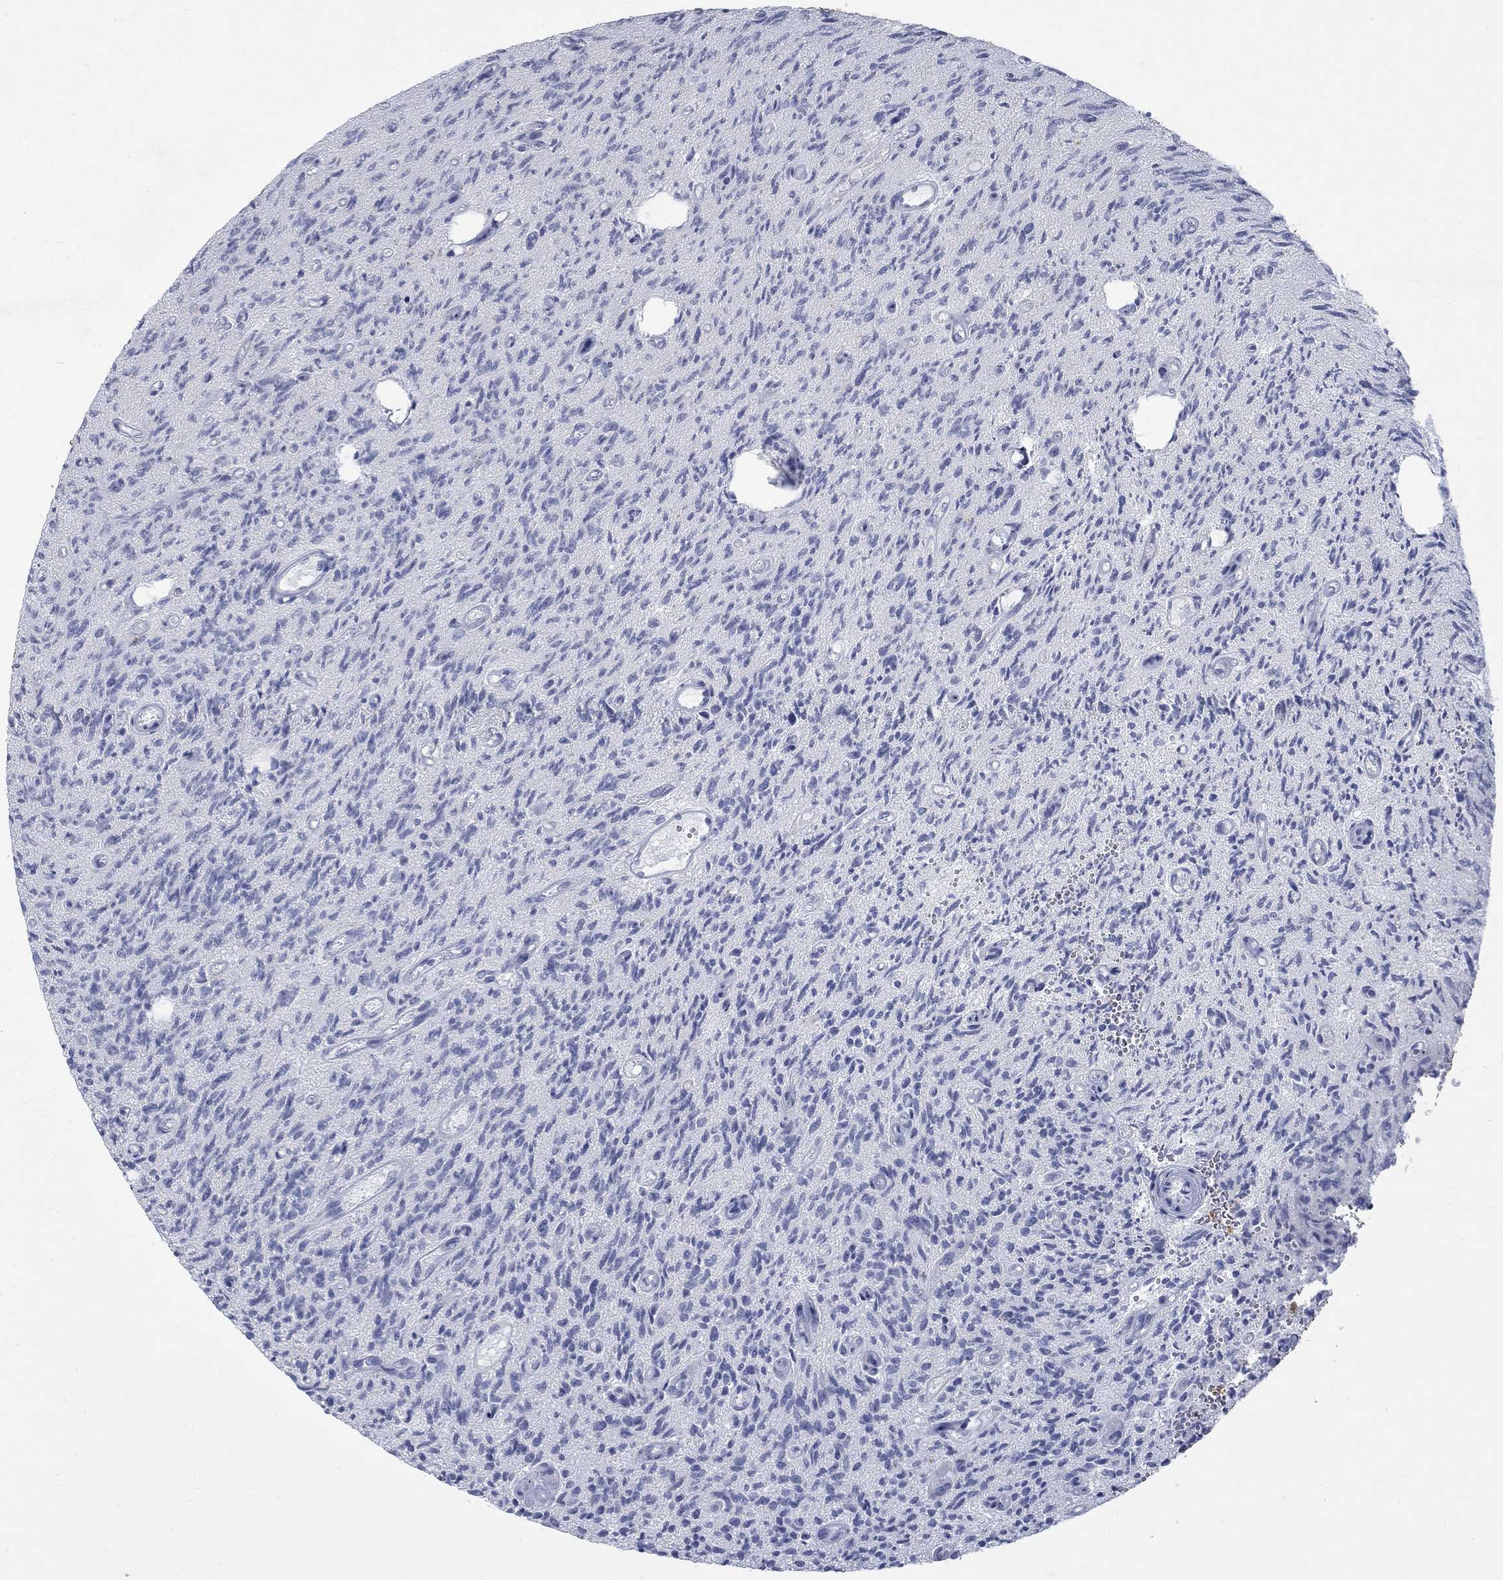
{"staining": {"intensity": "negative", "quantity": "none", "location": "none"}, "tissue": "glioma", "cell_type": "Tumor cells", "image_type": "cancer", "snomed": [{"axis": "morphology", "description": "Glioma, malignant, High grade"}, {"axis": "topography", "description": "Brain"}], "caption": "The IHC photomicrograph has no significant expression in tumor cells of glioma tissue.", "gene": "RFTN2", "patient": {"sex": "male", "age": 64}}